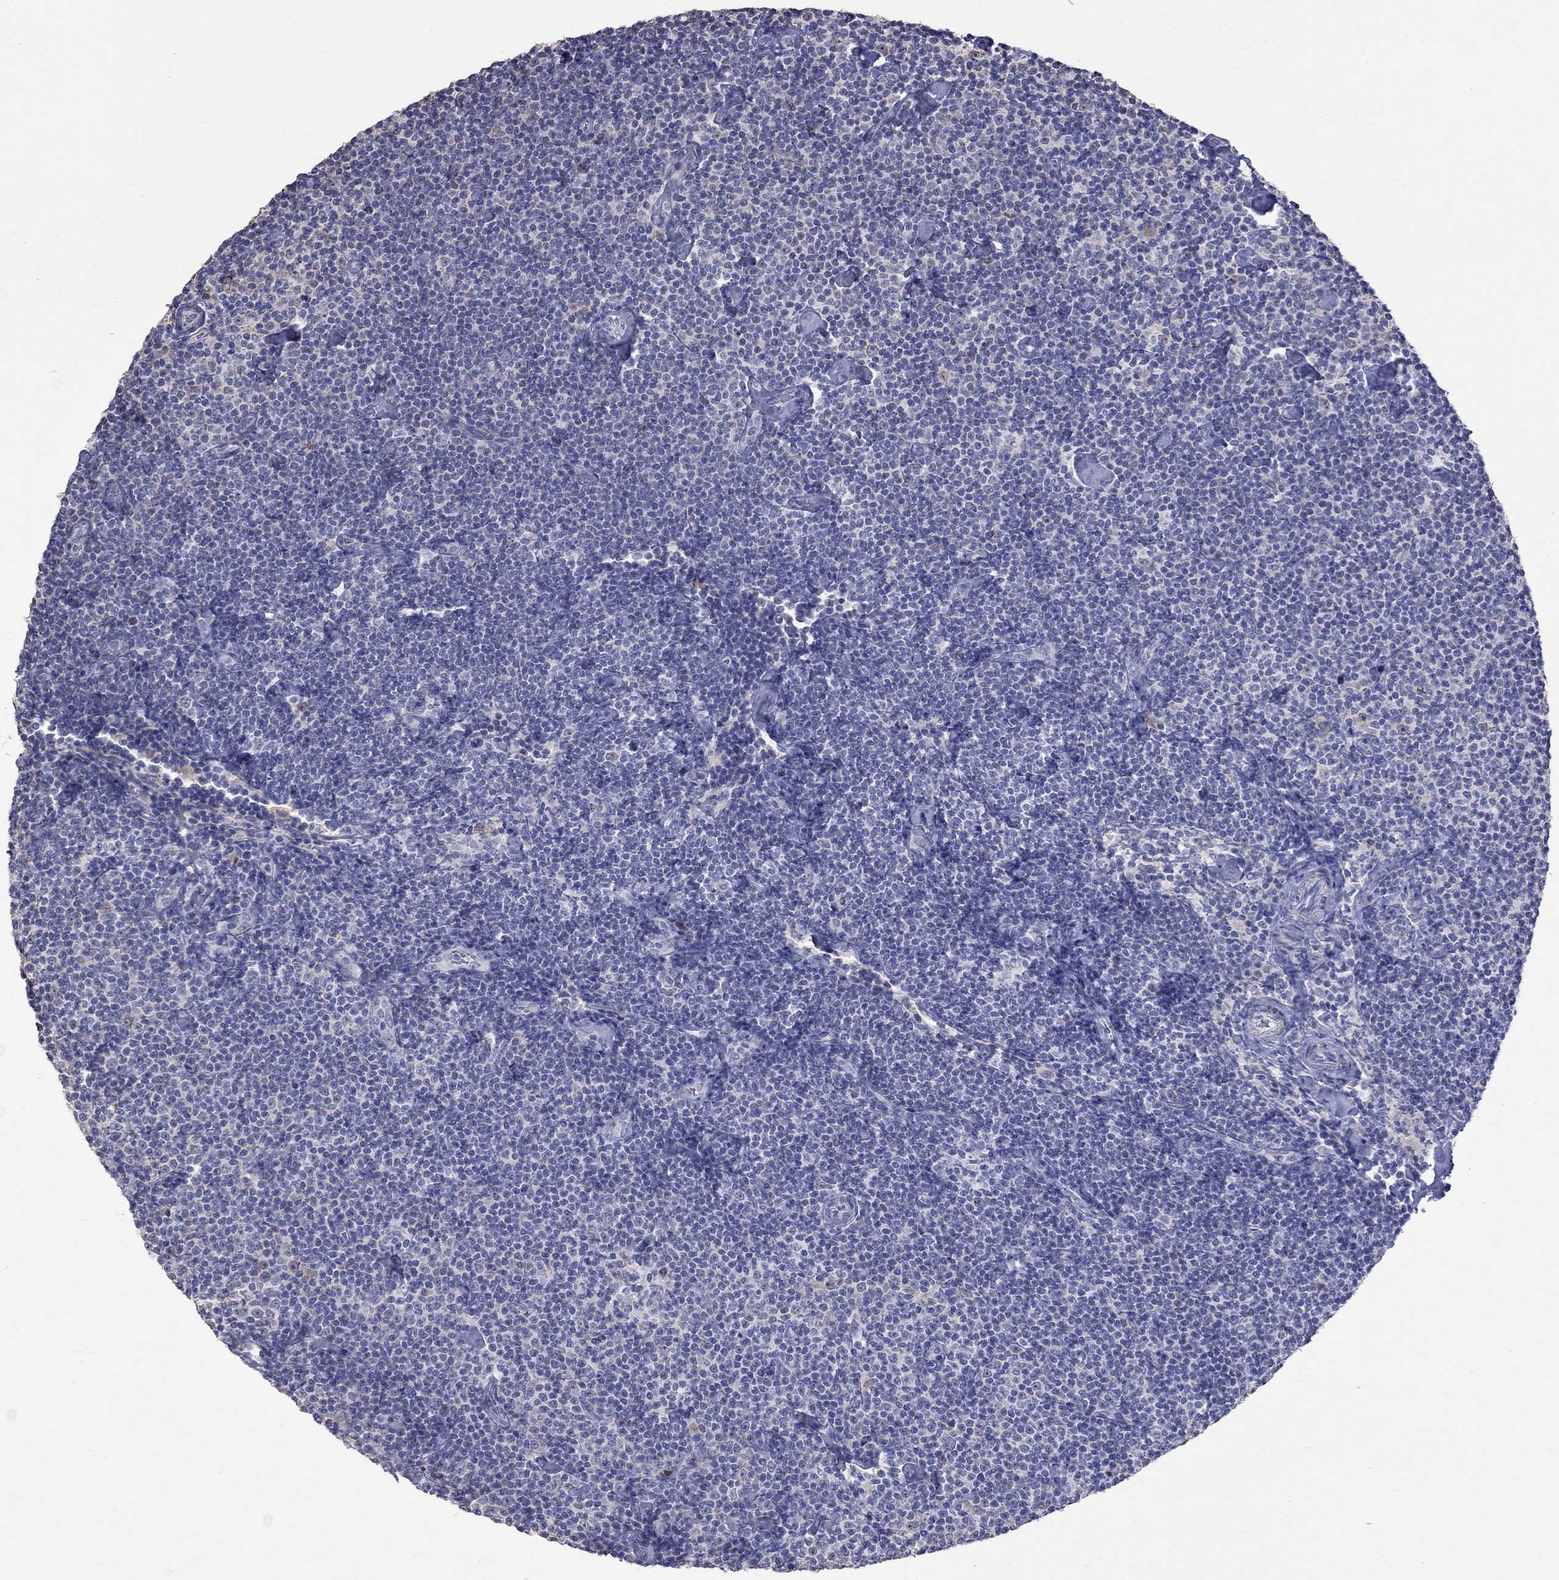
{"staining": {"intensity": "negative", "quantity": "none", "location": "none"}, "tissue": "lymphoma", "cell_type": "Tumor cells", "image_type": "cancer", "snomed": [{"axis": "morphology", "description": "Malignant lymphoma, non-Hodgkin's type, Low grade"}, {"axis": "topography", "description": "Lymph node"}], "caption": "Human lymphoma stained for a protein using IHC shows no expression in tumor cells.", "gene": "CKAP2", "patient": {"sex": "male", "age": 81}}